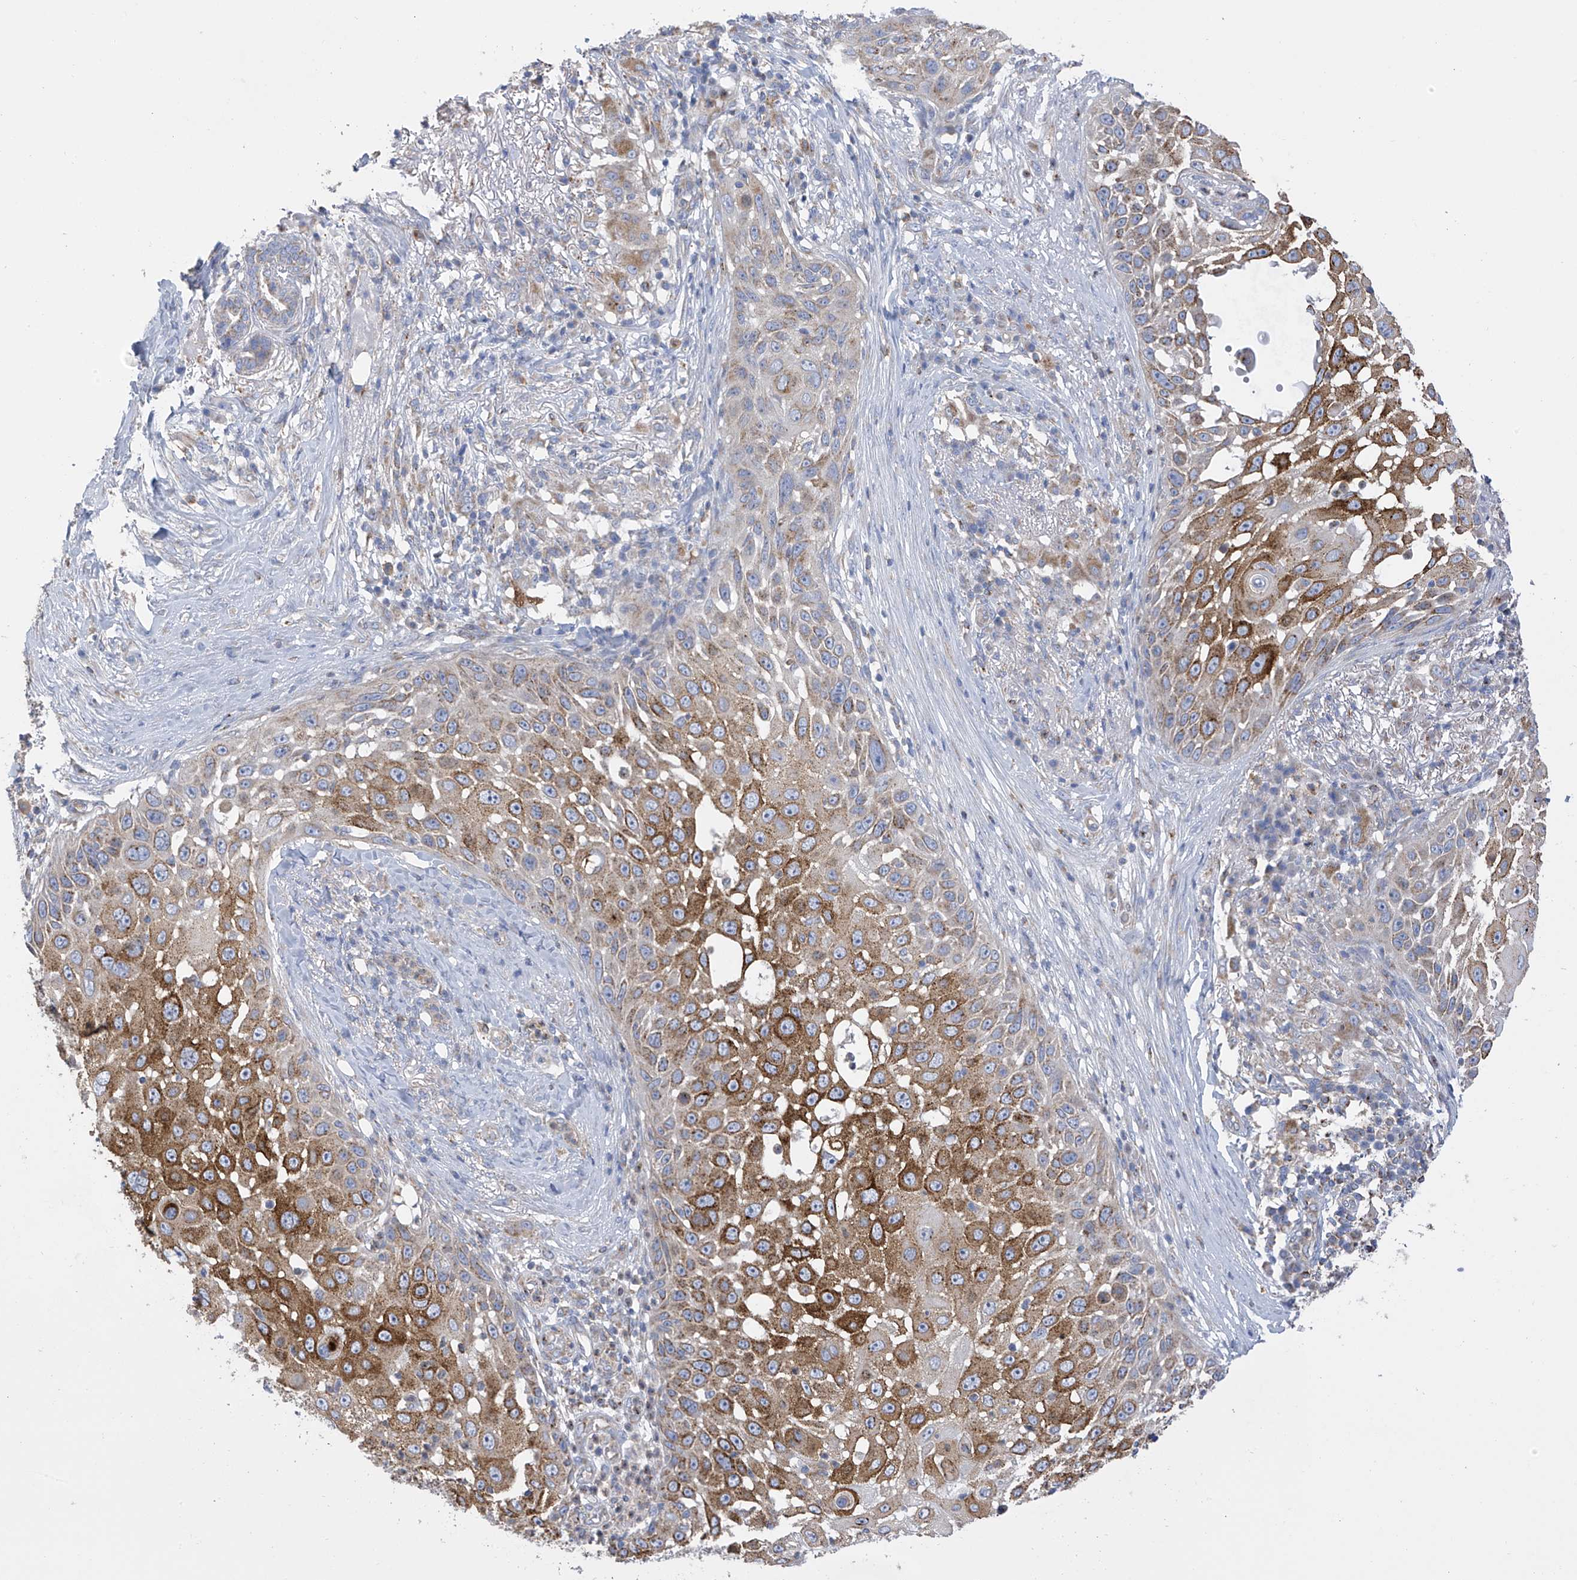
{"staining": {"intensity": "moderate", "quantity": "25%-75%", "location": "cytoplasmic/membranous"}, "tissue": "skin cancer", "cell_type": "Tumor cells", "image_type": "cancer", "snomed": [{"axis": "morphology", "description": "Squamous cell carcinoma, NOS"}, {"axis": "topography", "description": "Skin"}], "caption": "DAB immunohistochemical staining of skin squamous cell carcinoma demonstrates moderate cytoplasmic/membranous protein positivity in approximately 25%-75% of tumor cells.", "gene": "ITM2B", "patient": {"sex": "female", "age": 44}}